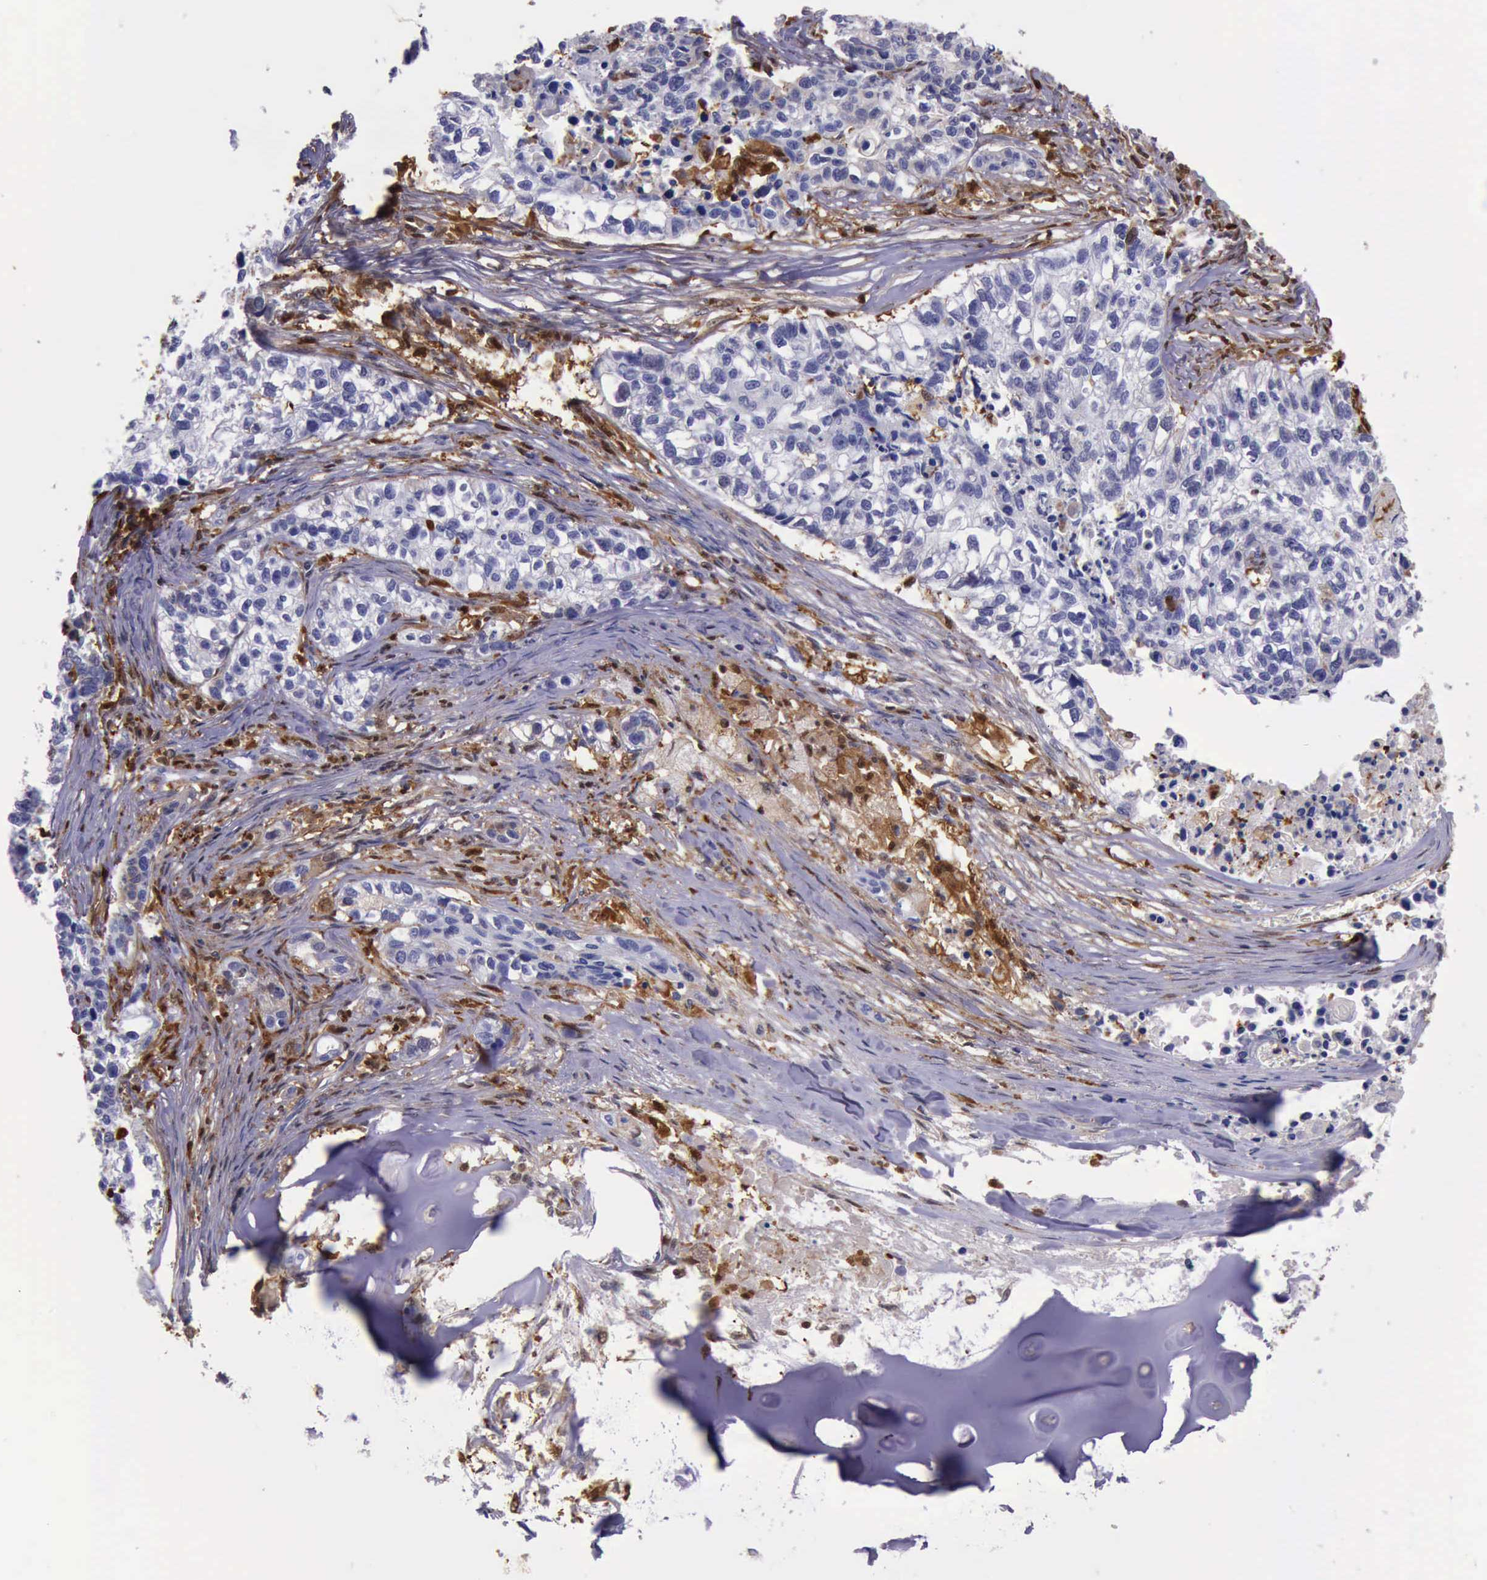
{"staining": {"intensity": "moderate", "quantity": "<25%", "location": "cytoplasmic/membranous,nuclear"}, "tissue": "lung cancer", "cell_type": "Tumor cells", "image_type": "cancer", "snomed": [{"axis": "morphology", "description": "Squamous cell carcinoma, NOS"}, {"axis": "topography", "description": "Lymph node"}, {"axis": "topography", "description": "Lung"}], "caption": "Protein expression analysis of human lung squamous cell carcinoma reveals moderate cytoplasmic/membranous and nuclear expression in approximately <25% of tumor cells.", "gene": "TYMP", "patient": {"sex": "male", "age": 74}}